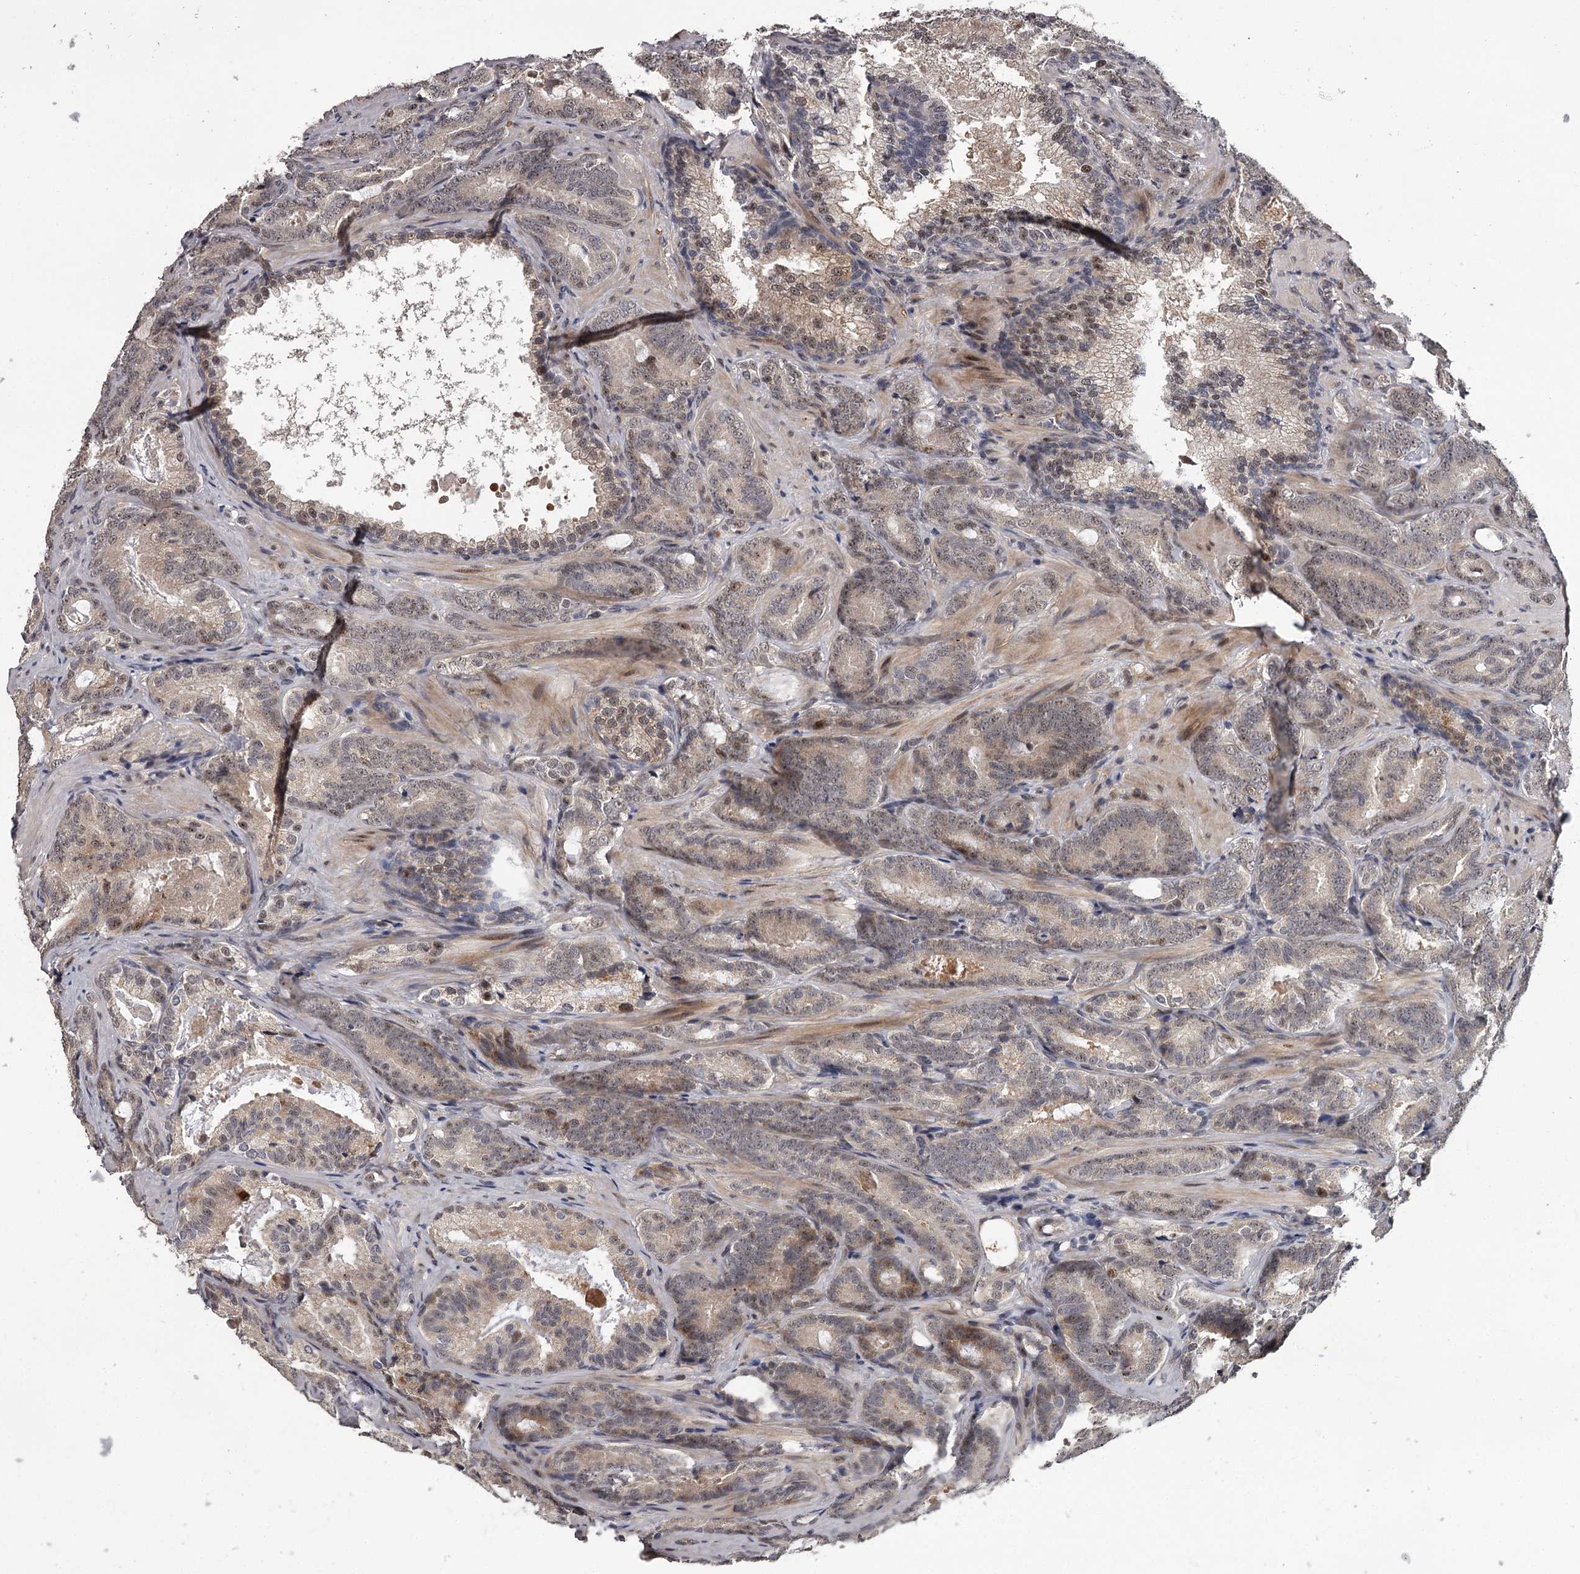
{"staining": {"intensity": "weak", "quantity": "<25%", "location": "cytoplasmic/membranous,nuclear"}, "tissue": "prostate cancer", "cell_type": "Tumor cells", "image_type": "cancer", "snomed": [{"axis": "morphology", "description": "Adenocarcinoma, Low grade"}, {"axis": "topography", "description": "Prostate"}], "caption": "IHC image of adenocarcinoma (low-grade) (prostate) stained for a protein (brown), which displays no staining in tumor cells. (DAB (3,3'-diaminobenzidine) immunohistochemistry visualized using brightfield microscopy, high magnification).", "gene": "RNF44", "patient": {"sex": "male", "age": 60}}